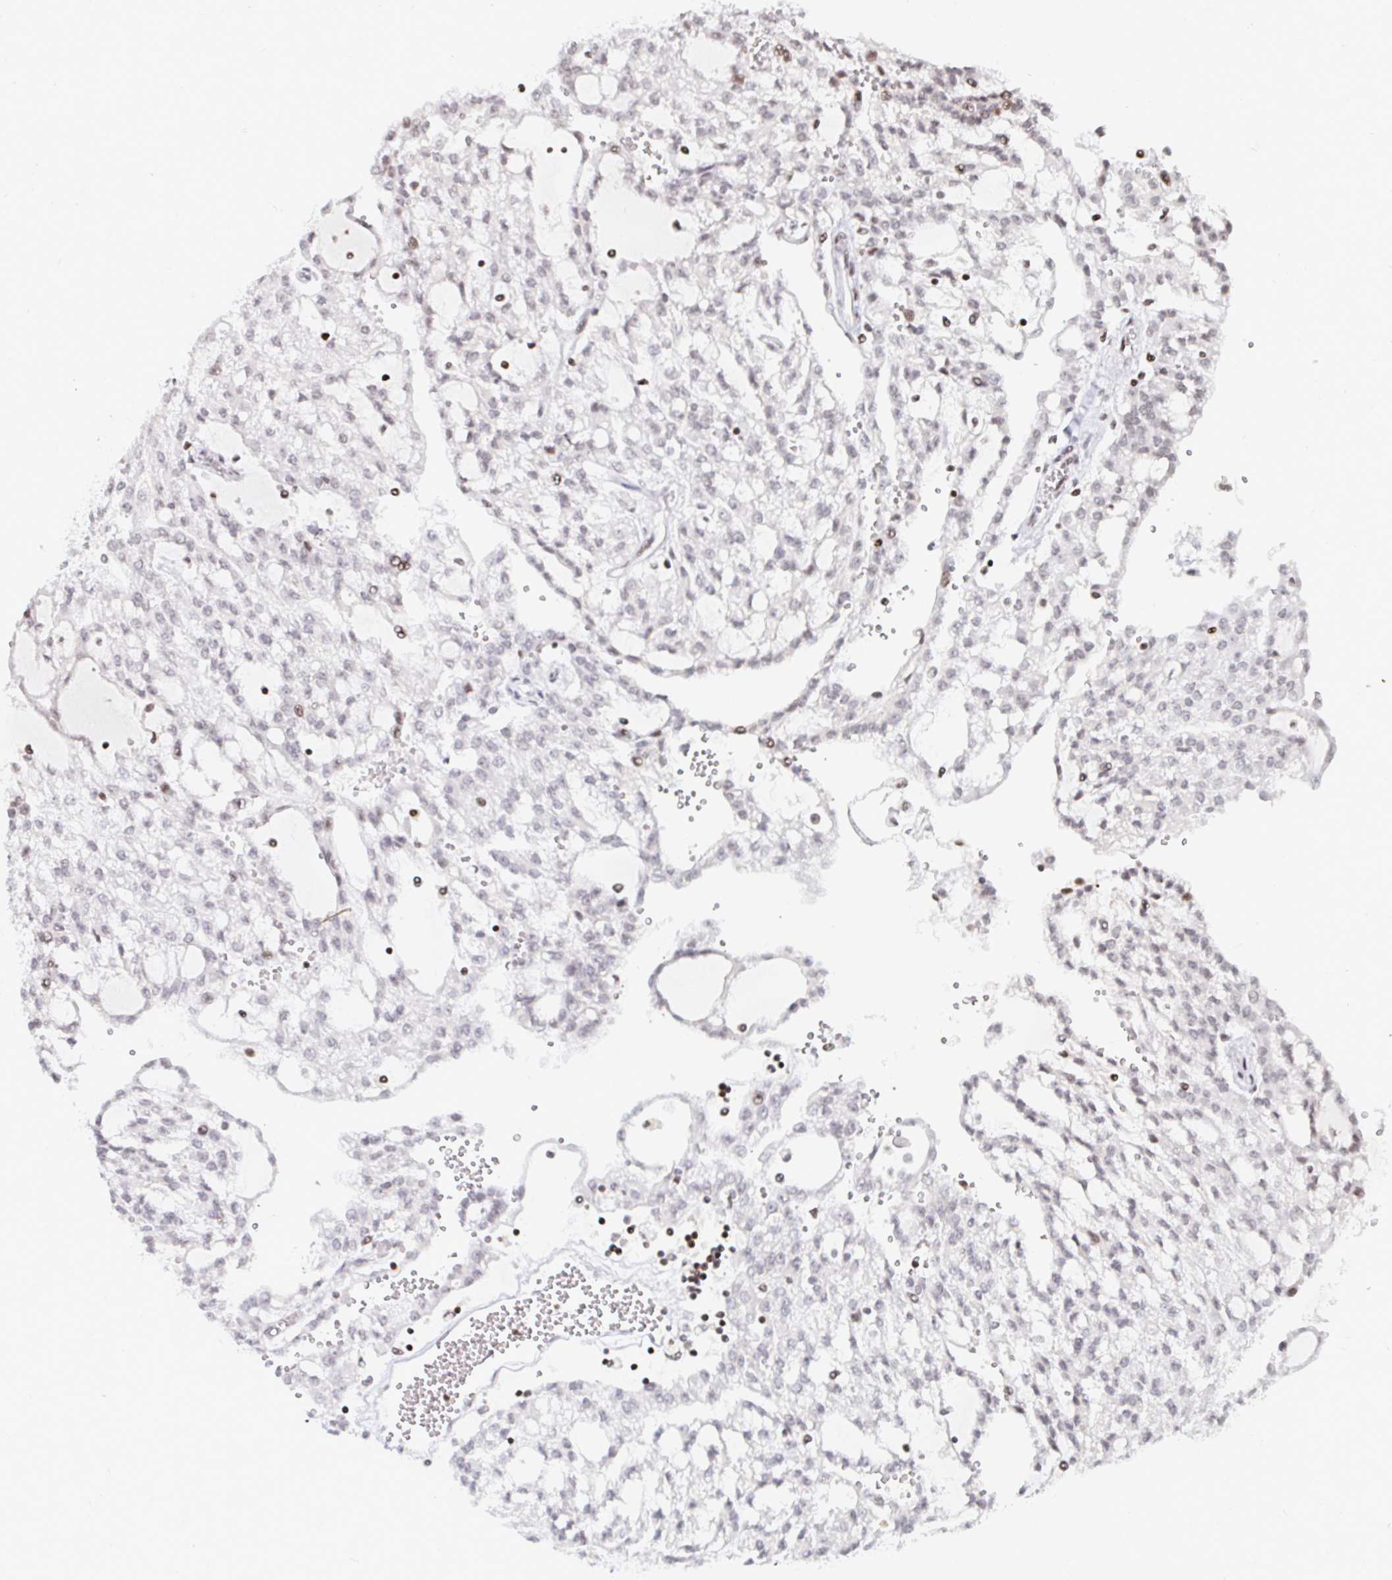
{"staining": {"intensity": "negative", "quantity": "none", "location": "none"}, "tissue": "renal cancer", "cell_type": "Tumor cells", "image_type": "cancer", "snomed": [{"axis": "morphology", "description": "Adenocarcinoma, NOS"}, {"axis": "topography", "description": "Kidney"}], "caption": "IHC histopathology image of neoplastic tissue: renal adenocarcinoma stained with DAB (3,3'-diaminobenzidine) exhibits no significant protein staining in tumor cells. (DAB (3,3'-diaminobenzidine) immunohistochemistry with hematoxylin counter stain).", "gene": "HOXC10", "patient": {"sex": "male", "age": 63}}